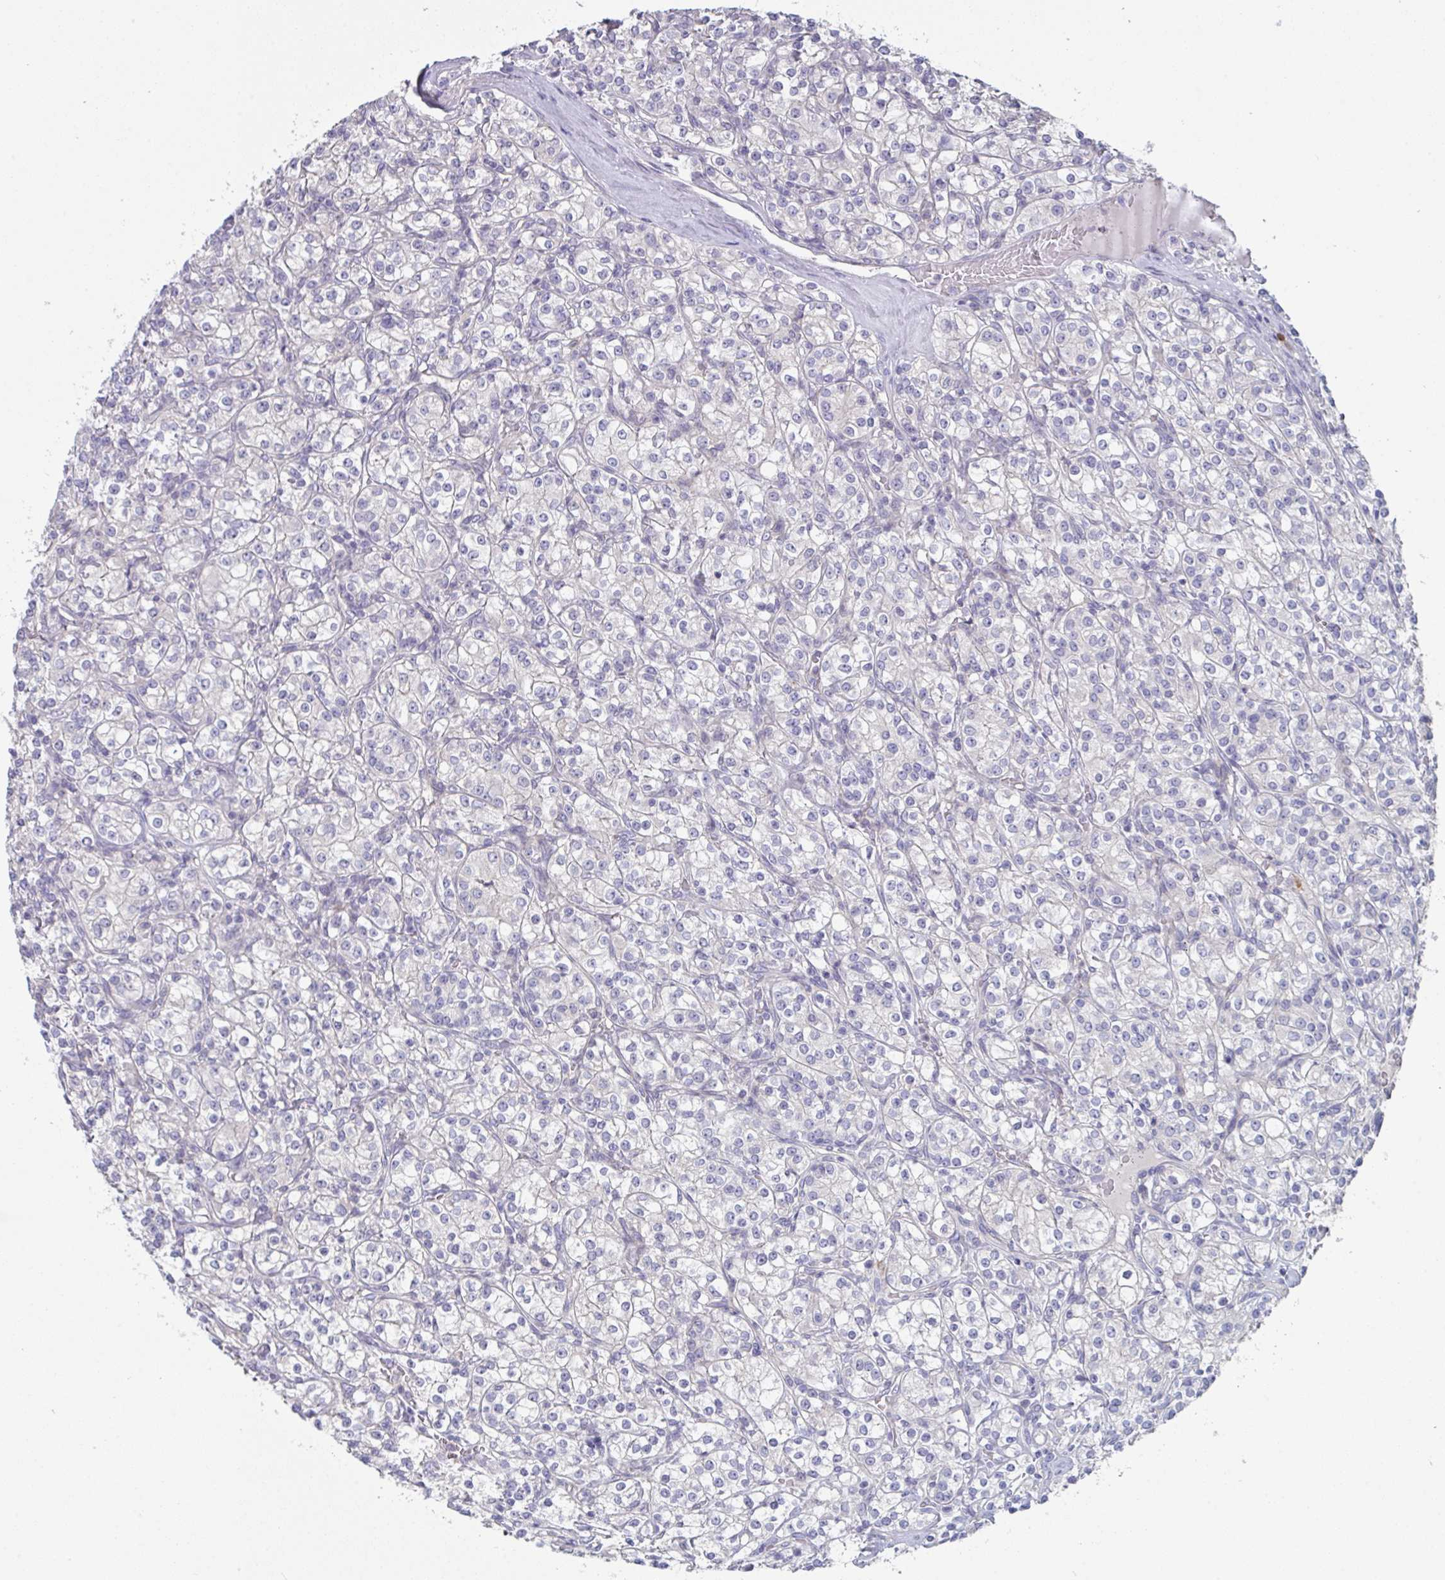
{"staining": {"intensity": "negative", "quantity": "none", "location": "none"}, "tissue": "renal cancer", "cell_type": "Tumor cells", "image_type": "cancer", "snomed": [{"axis": "morphology", "description": "Adenocarcinoma, NOS"}, {"axis": "topography", "description": "Kidney"}], "caption": "Tumor cells are negative for brown protein staining in renal adenocarcinoma.", "gene": "PTPRD", "patient": {"sex": "male", "age": 77}}